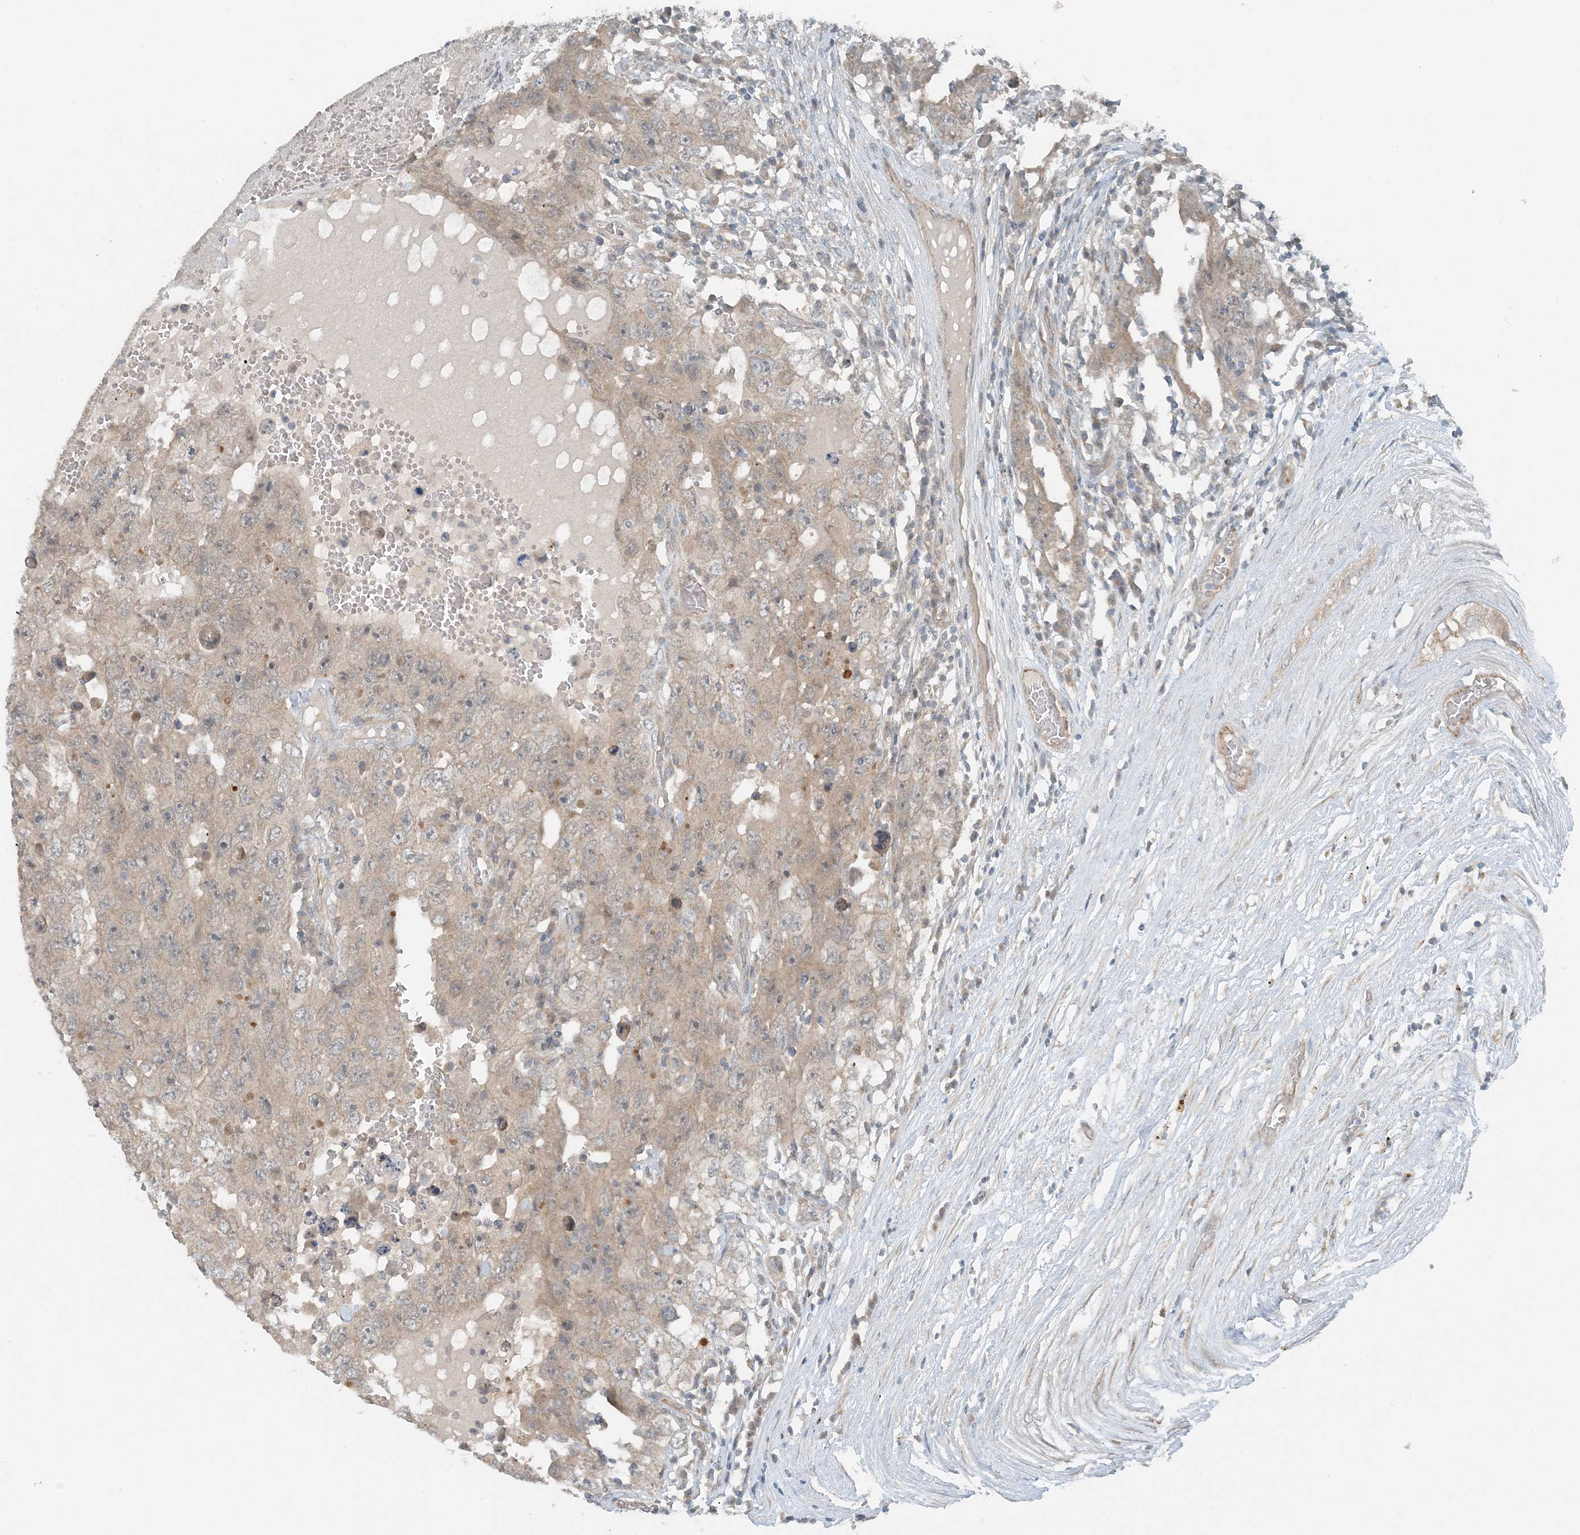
{"staining": {"intensity": "weak", "quantity": ">75%", "location": "cytoplasmic/membranous"}, "tissue": "testis cancer", "cell_type": "Tumor cells", "image_type": "cancer", "snomed": [{"axis": "morphology", "description": "Carcinoma, Embryonal, NOS"}, {"axis": "topography", "description": "Testis"}], "caption": "High-magnification brightfield microscopy of embryonal carcinoma (testis) stained with DAB (3,3'-diaminobenzidine) (brown) and counterstained with hematoxylin (blue). tumor cells exhibit weak cytoplasmic/membranous positivity is seen in approximately>75% of cells.", "gene": "MITD1", "patient": {"sex": "male", "age": 26}}